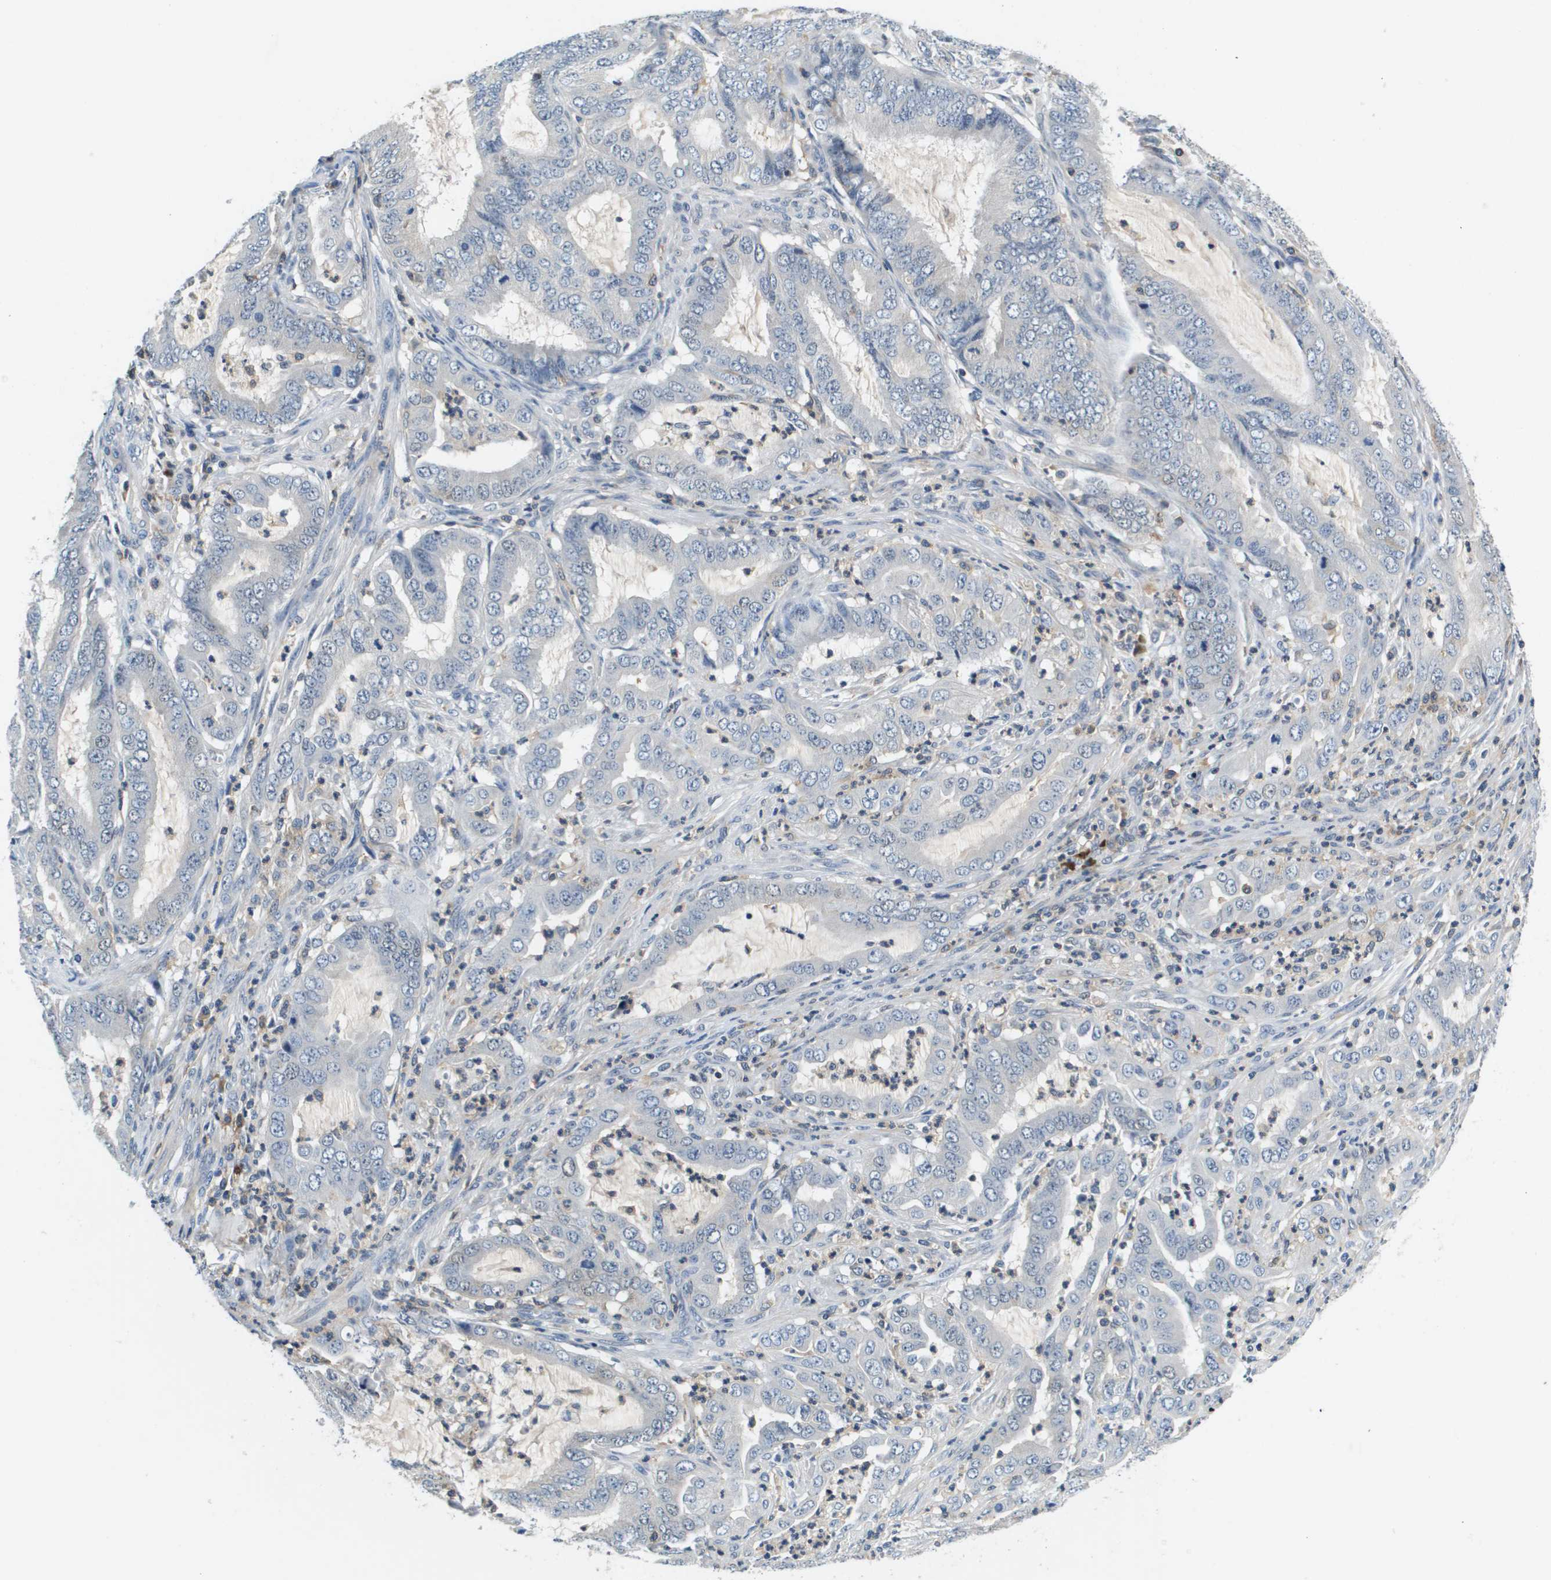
{"staining": {"intensity": "negative", "quantity": "none", "location": "none"}, "tissue": "endometrial cancer", "cell_type": "Tumor cells", "image_type": "cancer", "snomed": [{"axis": "morphology", "description": "Adenocarcinoma, NOS"}, {"axis": "topography", "description": "Endometrium"}], "caption": "A micrograph of endometrial adenocarcinoma stained for a protein reveals no brown staining in tumor cells.", "gene": "KCNQ5", "patient": {"sex": "female", "age": 70}}